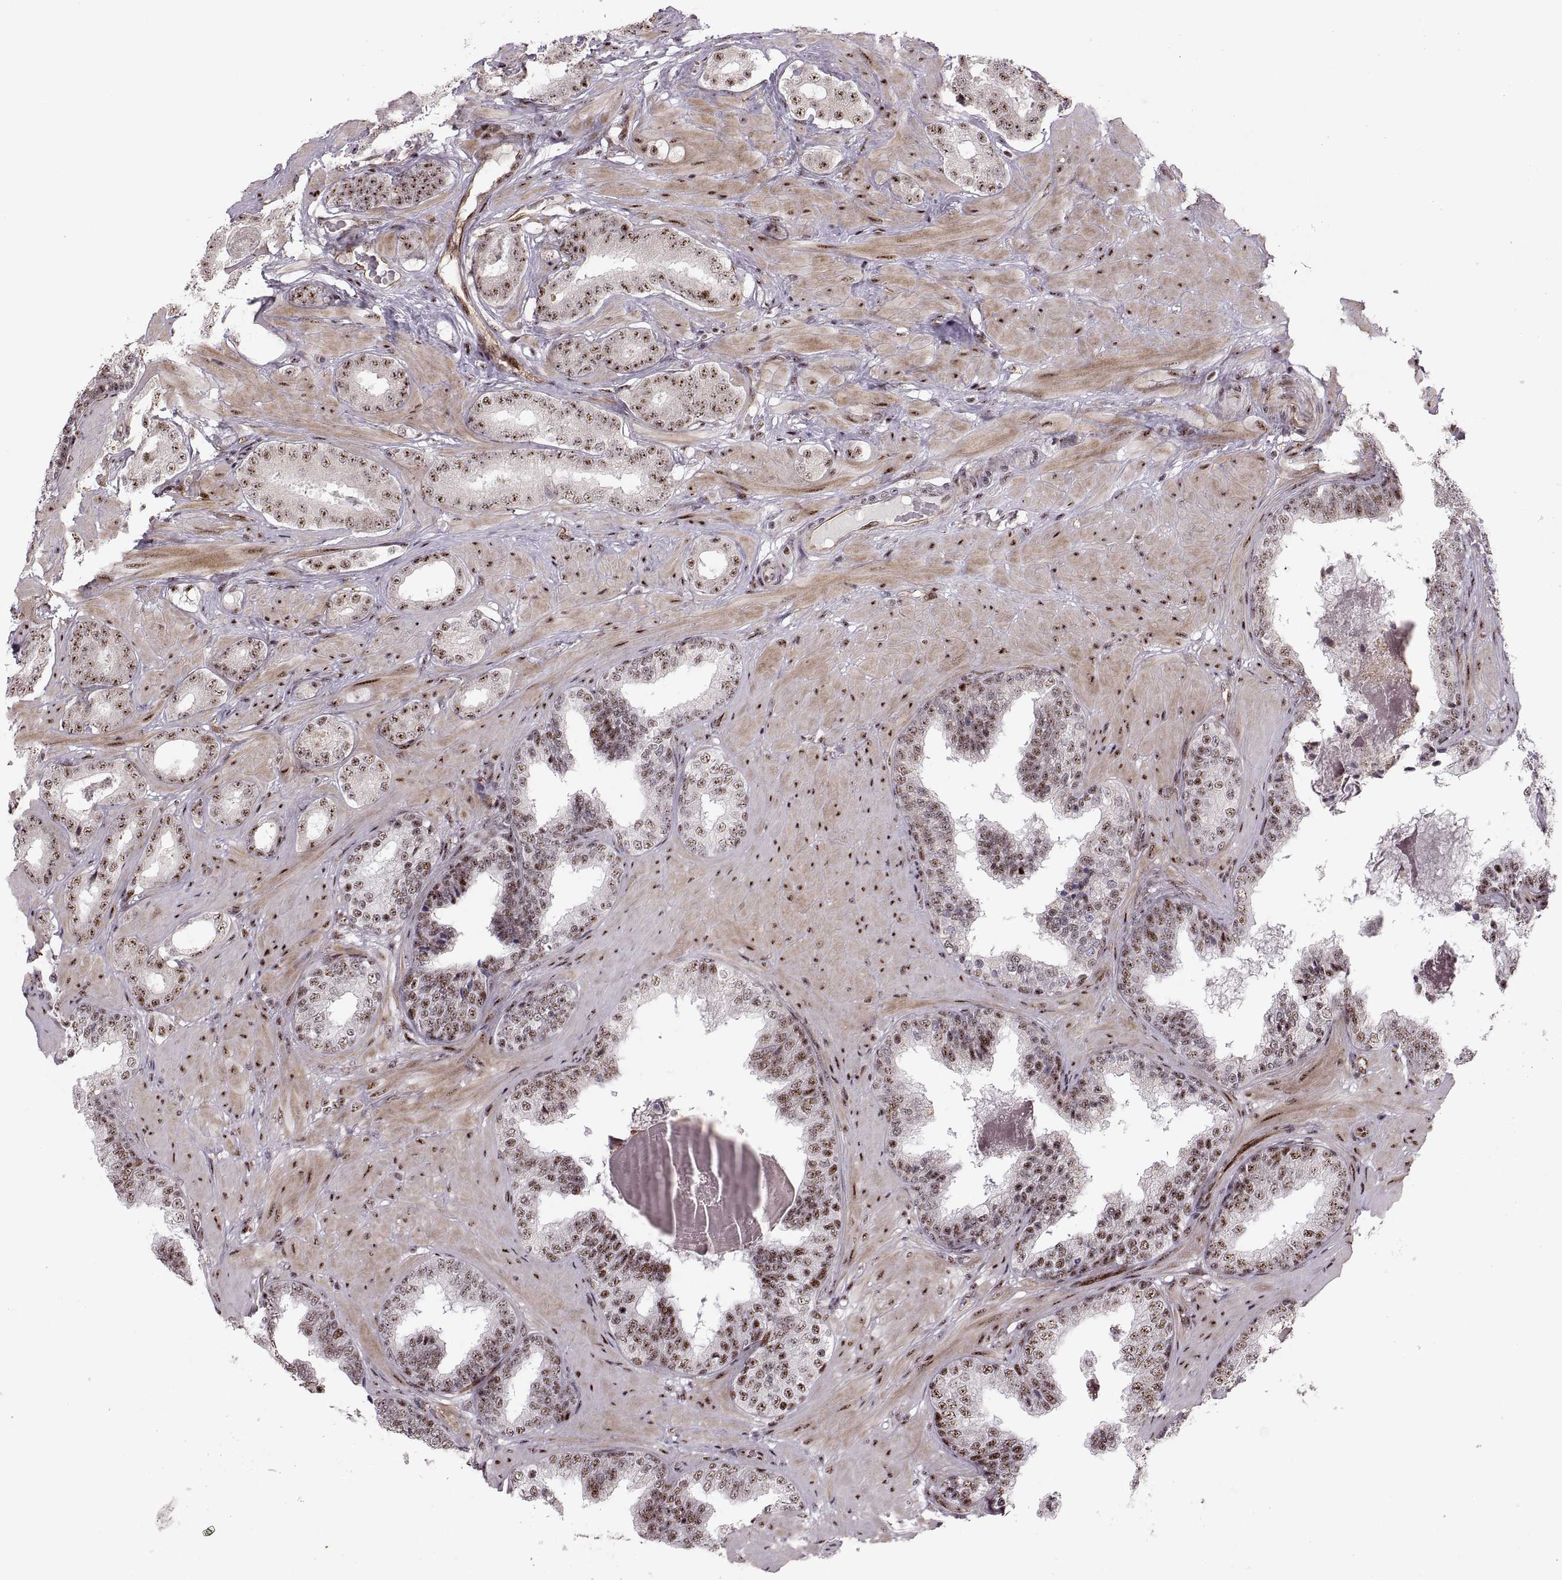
{"staining": {"intensity": "strong", "quantity": ">75%", "location": "nuclear"}, "tissue": "prostate cancer", "cell_type": "Tumor cells", "image_type": "cancer", "snomed": [{"axis": "morphology", "description": "Adenocarcinoma, Low grade"}, {"axis": "topography", "description": "Prostate"}], "caption": "Human prostate cancer (low-grade adenocarcinoma) stained for a protein (brown) displays strong nuclear positive positivity in approximately >75% of tumor cells.", "gene": "ZCCHC17", "patient": {"sex": "male", "age": 60}}